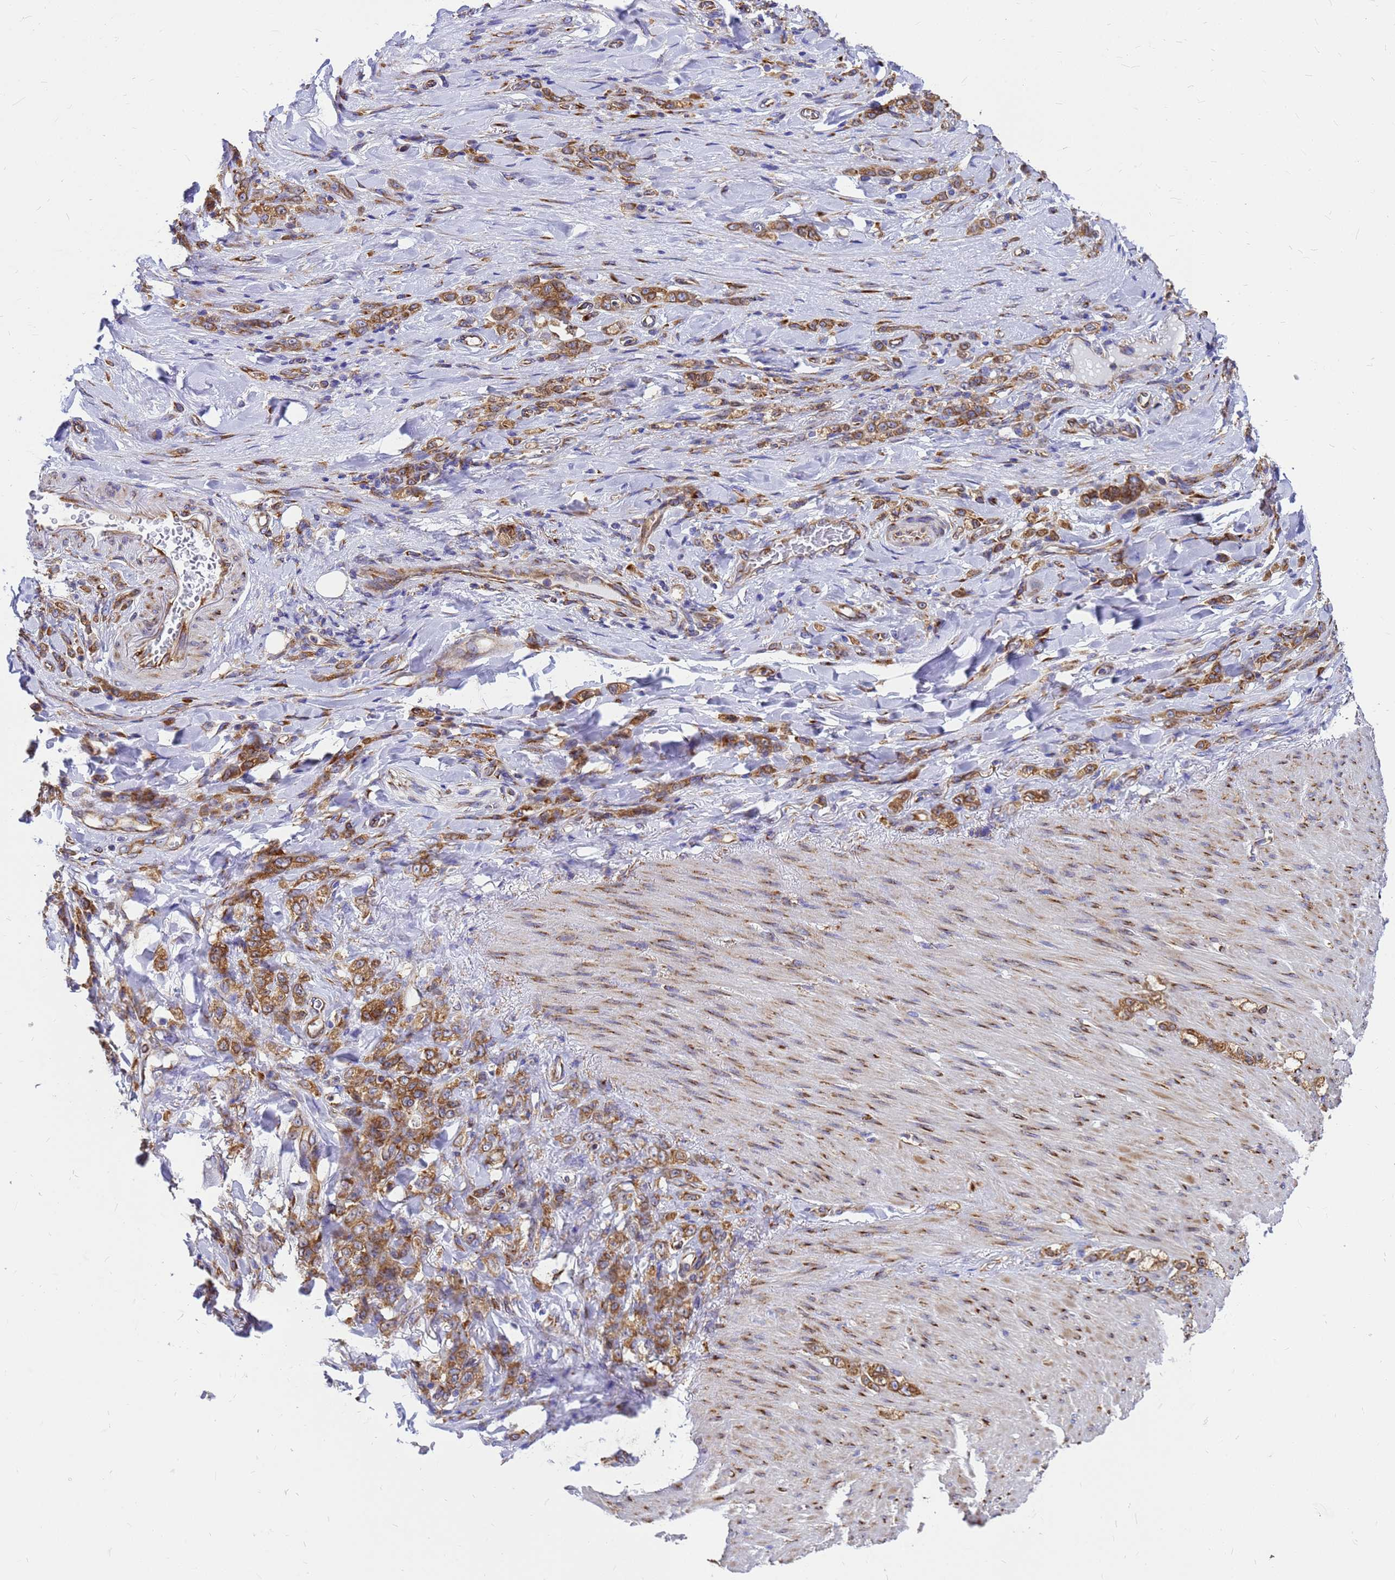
{"staining": {"intensity": "moderate", "quantity": ">75%", "location": "cytoplasmic/membranous"}, "tissue": "stomach cancer", "cell_type": "Tumor cells", "image_type": "cancer", "snomed": [{"axis": "morphology", "description": "Normal tissue, NOS"}, {"axis": "morphology", "description": "Adenocarcinoma, NOS"}, {"axis": "topography", "description": "Stomach"}], "caption": "Adenocarcinoma (stomach) tissue reveals moderate cytoplasmic/membranous expression in about >75% of tumor cells, visualized by immunohistochemistry. (DAB (3,3'-diaminobenzidine) = brown stain, brightfield microscopy at high magnification).", "gene": "EEF1D", "patient": {"sex": "male", "age": 82}}